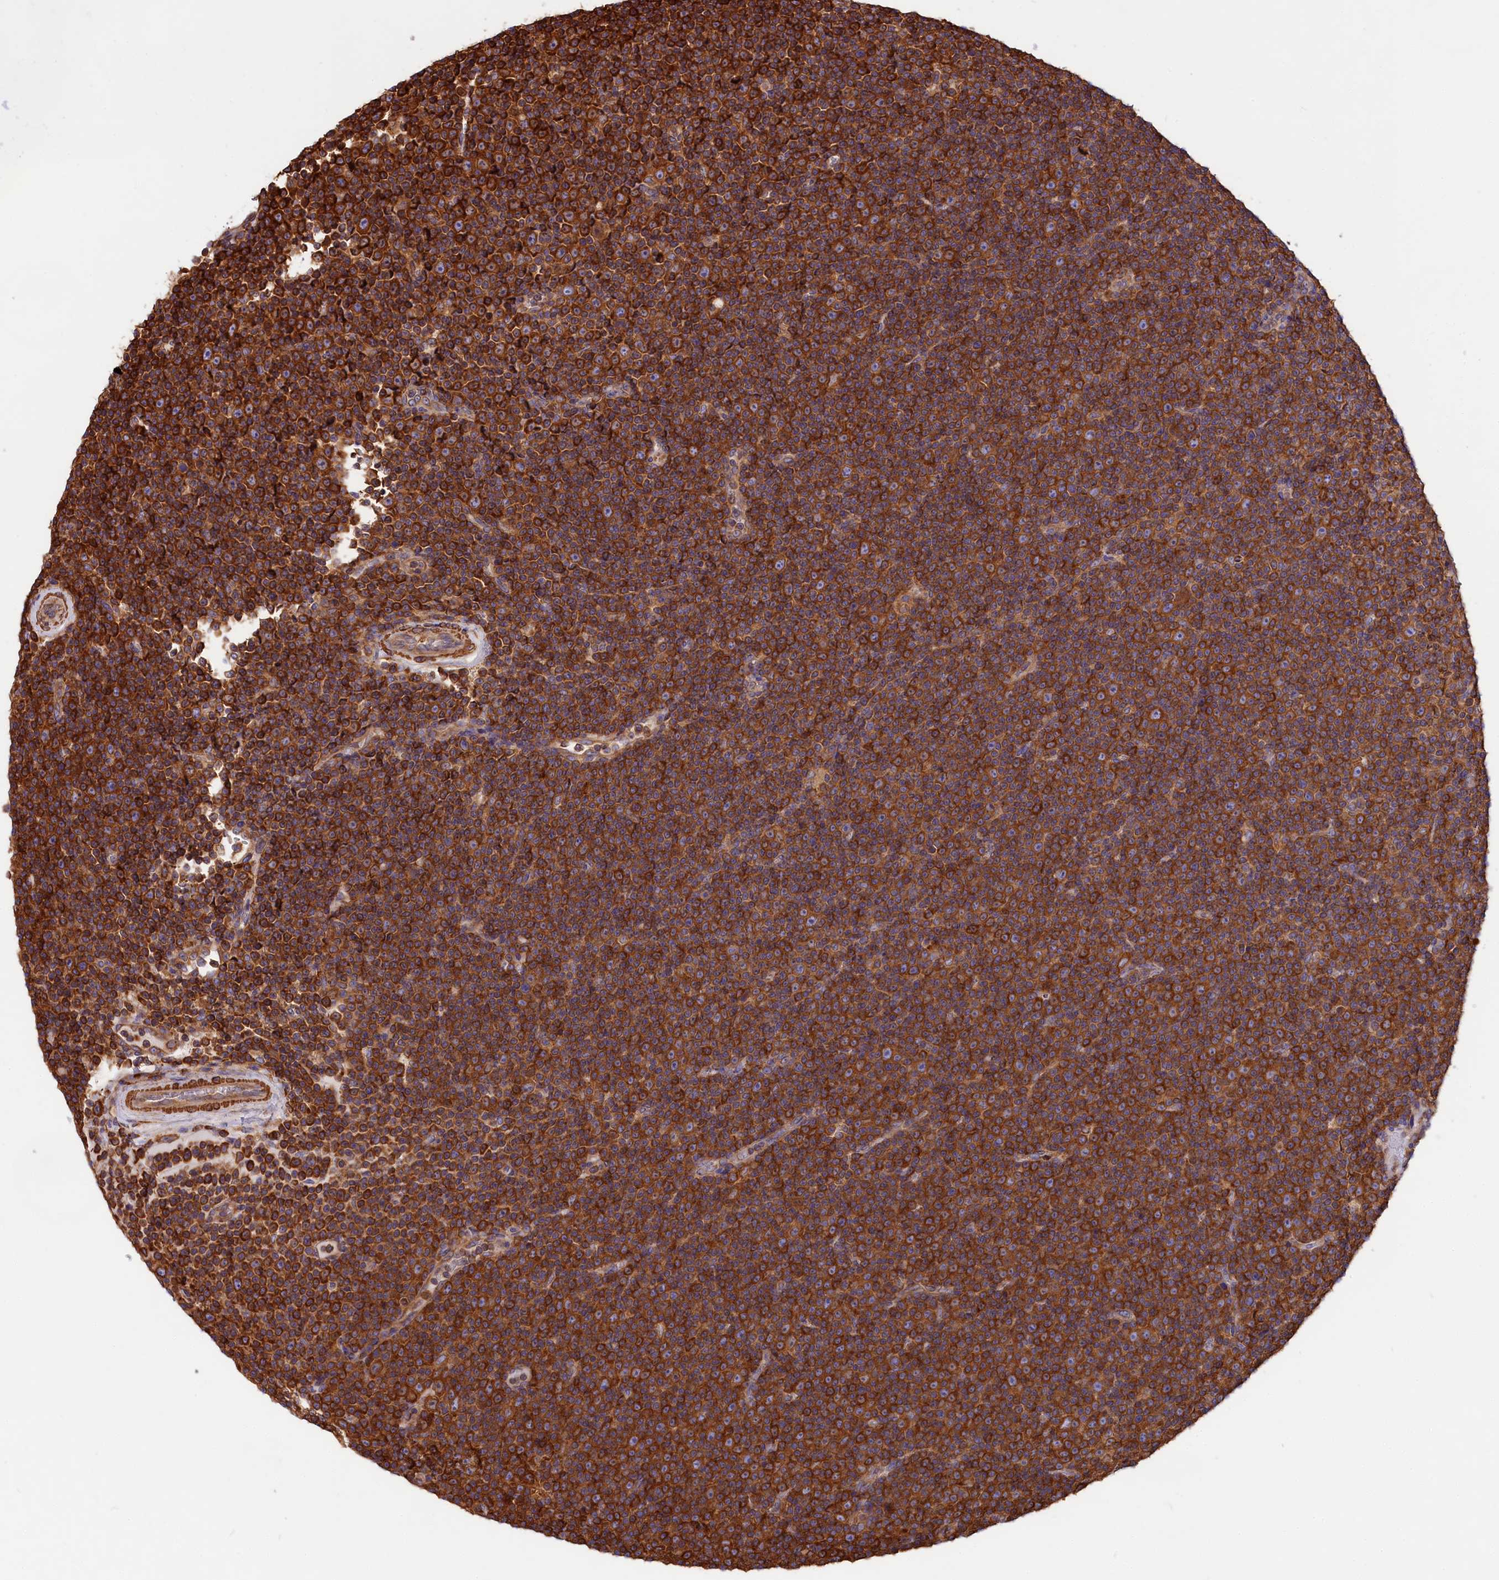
{"staining": {"intensity": "strong", "quantity": ">75%", "location": "cytoplasmic/membranous"}, "tissue": "lymphoma", "cell_type": "Tumor cells", "image_type": "cancer", "snomed": [{"axis": "morphology", "description": "Malignant lymphoma, non-Hodgkin's type, Low grade"}, {"axis": "topography", "description": "Lymph node"}], "caption": "This image exhibits immunohistochemistry (IHC) staining of low-grade malignant lymphoma, non-Hodgkin's type, with high strong cytoplasmic/membranous positivity in about >75% of tumor cells.", "gene": "GYS1", "patient": {"sex": "female", "age": 67}}